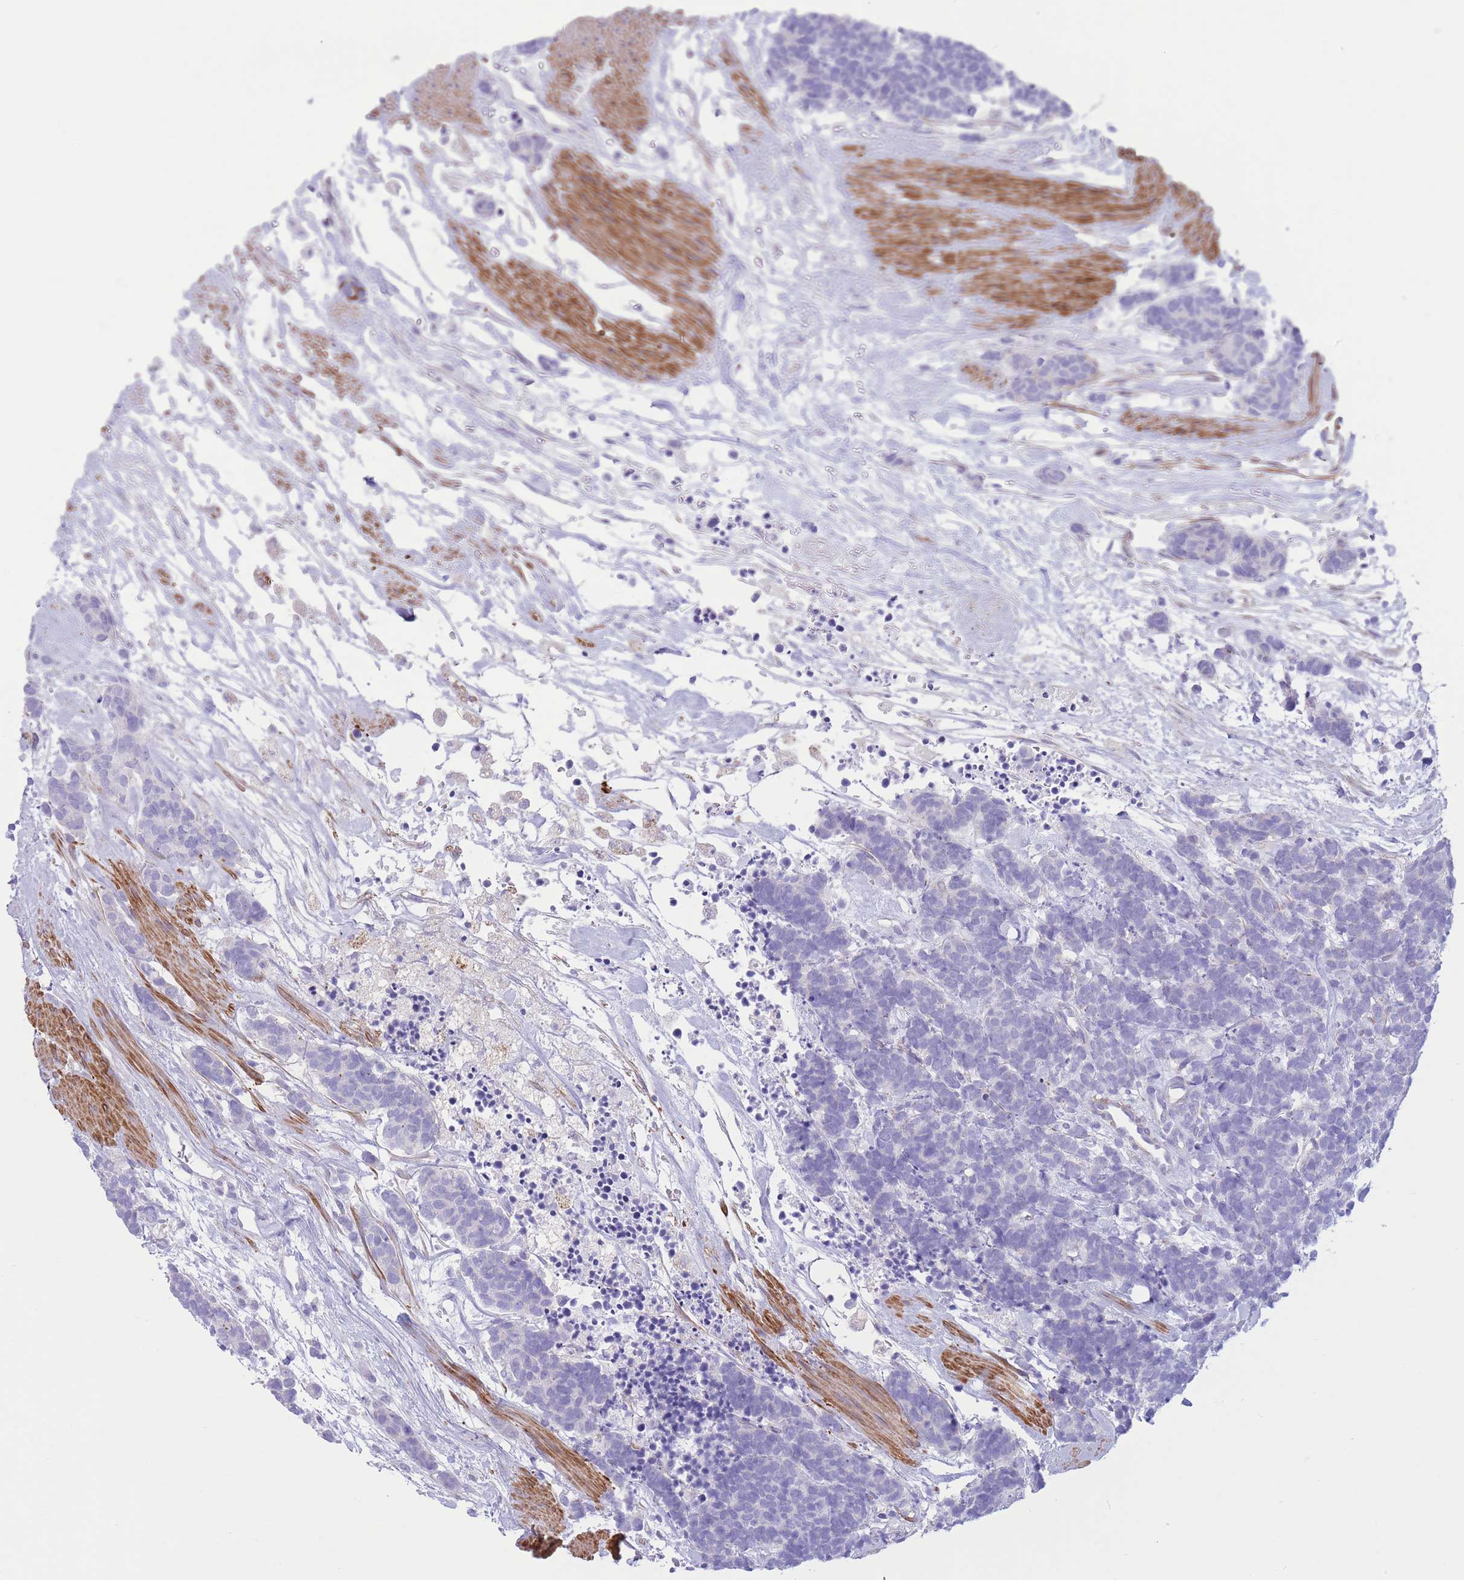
{"staining": {"intensity": "negative", "quantity": "none", "location": "none"}, "tissue": "carcinoid", "cell_type": "Tumor cells", "image_type": "cancer", "snomed": [{"axis": "morphology", "description": "Carcinoma, NOS"}, {"axis": "morphology", "description": "Carcinoid, malignant, NOS"}, {"axis": "topography", "description": "Prostate"}], "caption": "Carcinoid was stained to show a protein in brown. There is no significant staining in tumor cells. (Brightfield microscopy of DAB (3,3'-diaminobenzidine) IHC at high magnification).", "gene": "VWA8", "patient": {"sex": "male", "age": 57}}